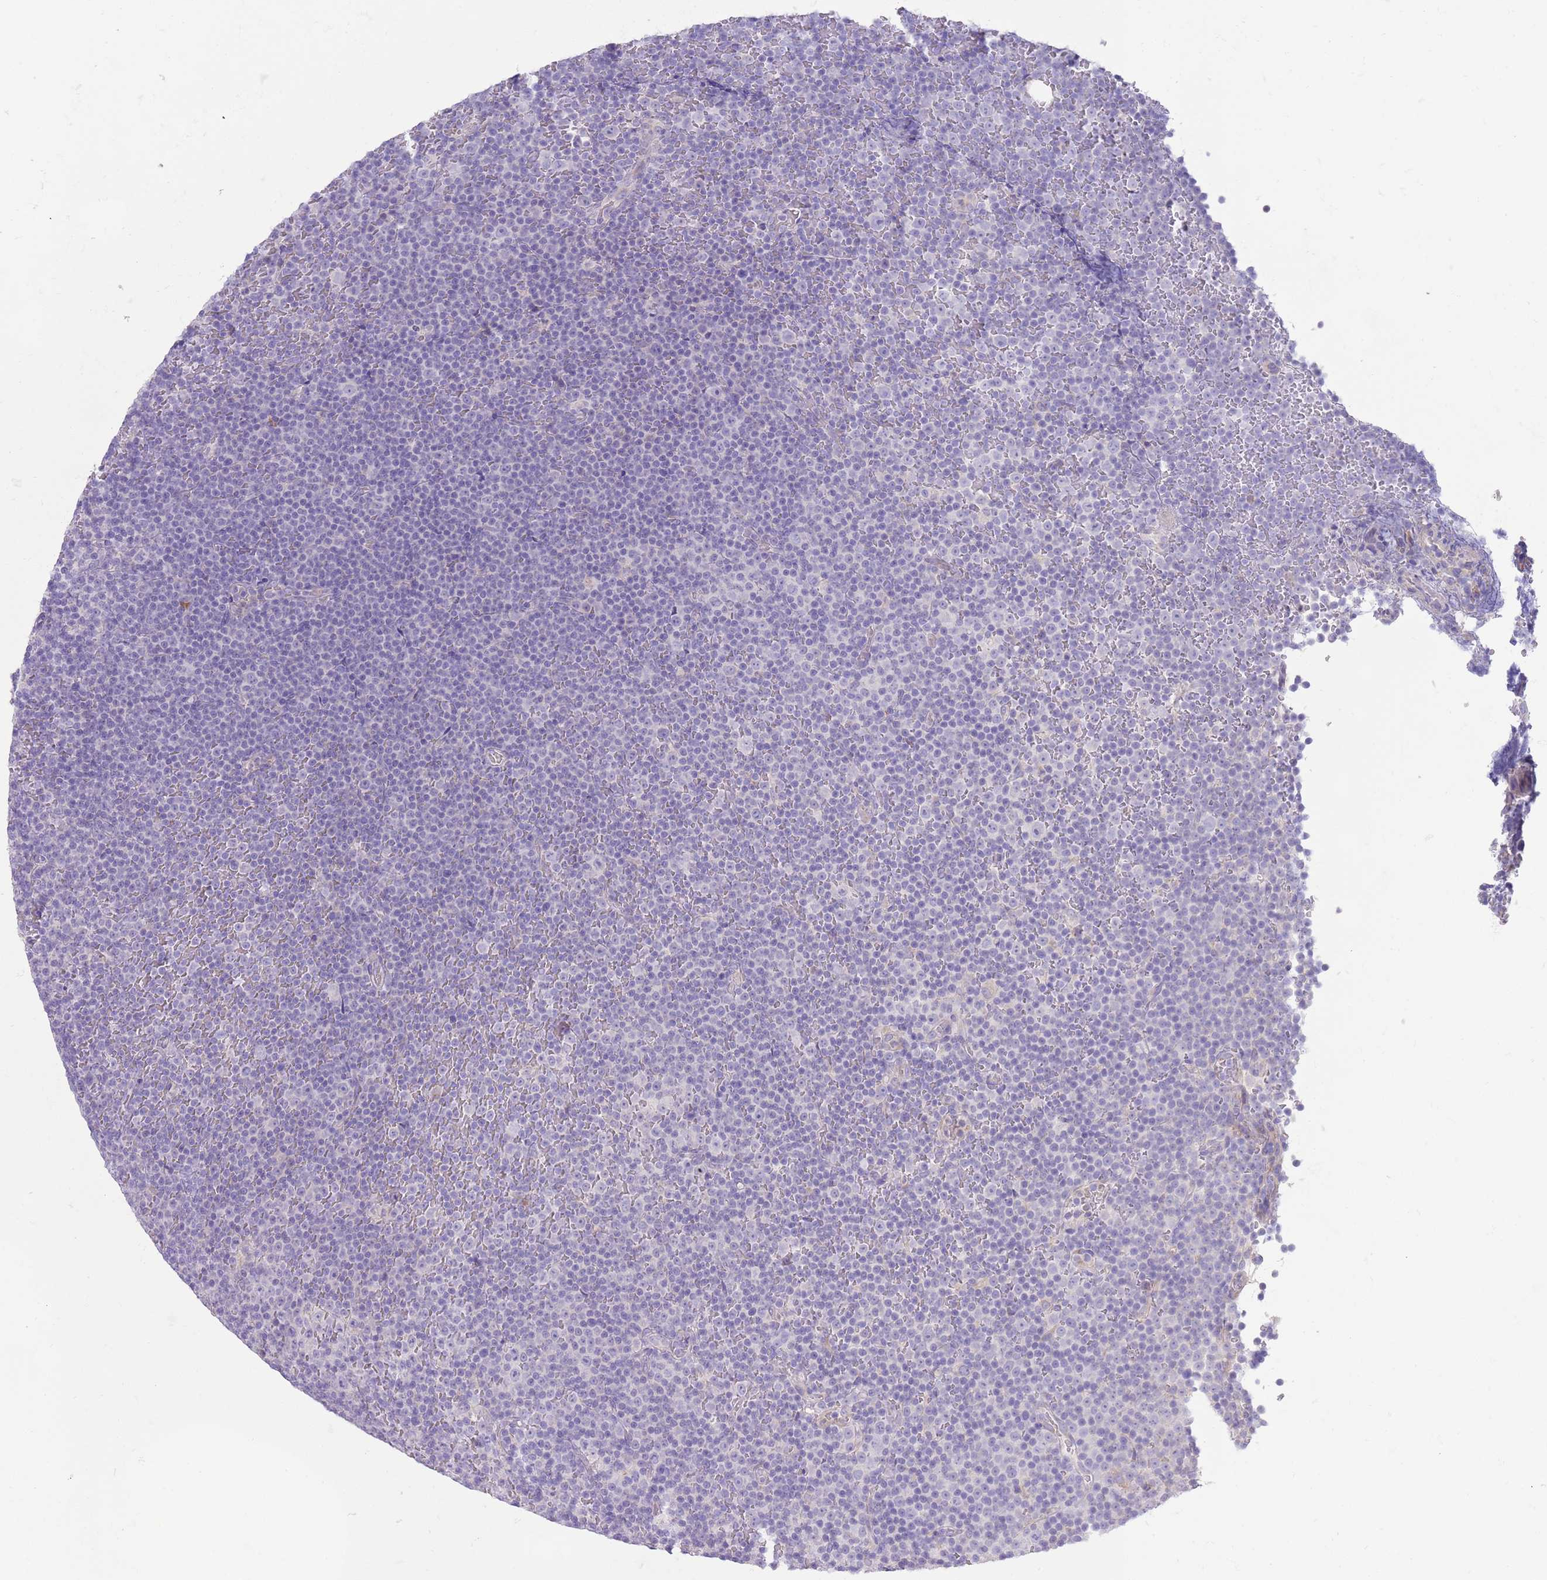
{"staining": {"intensity": "negative", "quantity": "none", "location": "none"}, "tissue": "lymphoma", "cell_type": "Tumor cells", "image_type": "cancer", "snomed": [{"axis": "morphology", "description": "Malignant lymphoma, non-Hodgkin's type, Low grade"}, {"axis": "topography", "description": "Lymph node"}], "caption": "IHC histopathology image of neoplastic tissue: low-grade malignant lymphoma, non-Hodgkin's type stained with DAB exhibits no significant protein staining in tumor cells.", "gene": "CCDC149", "patient": {"sex": "female", "age": 67}}